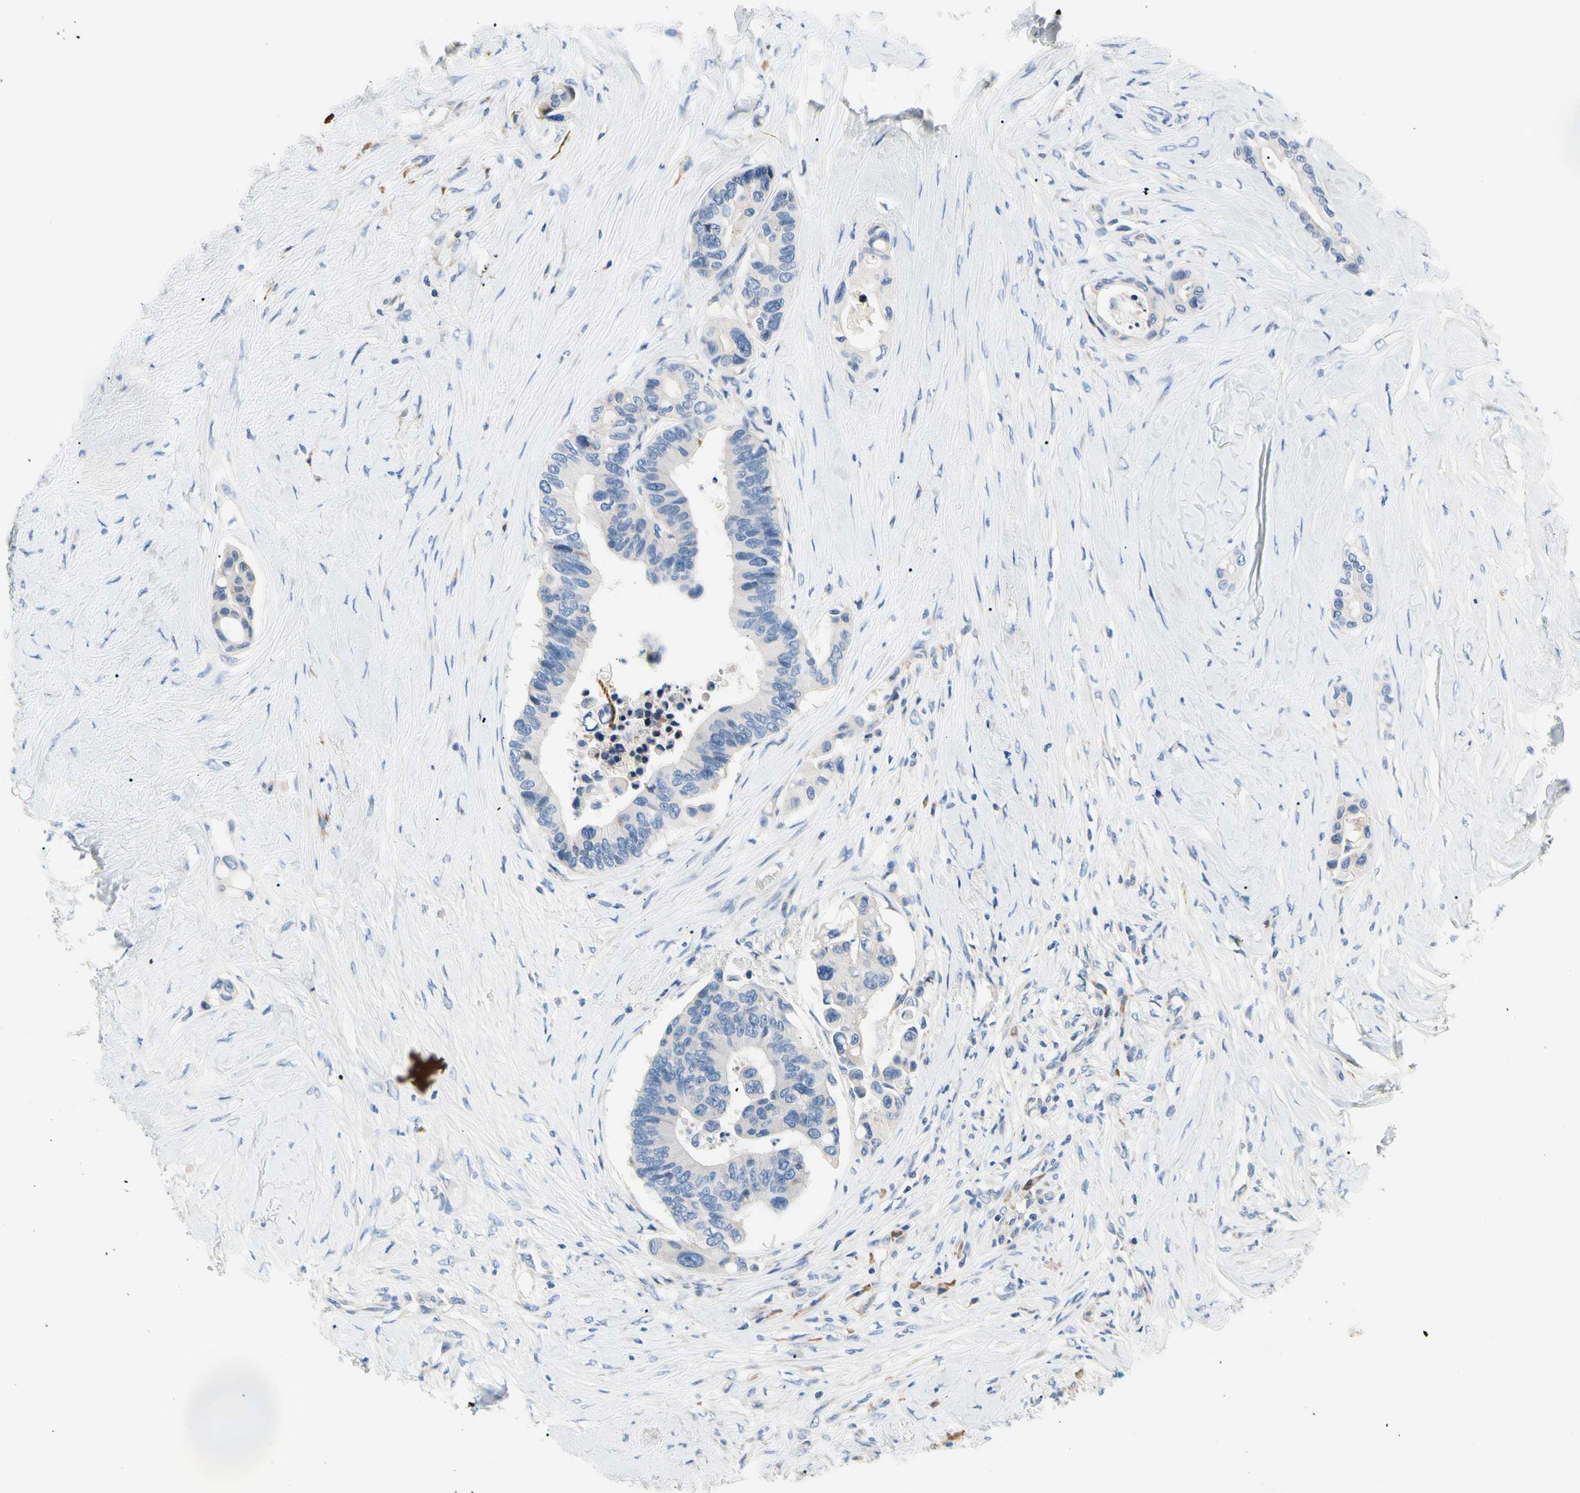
{"staining": {"intensity": "negative", "quantity": "none", "location": "none"}, "tissue": "colorectal cancer", "cell_type": "Tumor cells", "image_type": "cancer", "snomed": [{"axis": "morphology", "description": "Normal tissue, NOS"}, {"axis": "morphology", "description": "Adenocarcinoma, NOS"}, {"axis": "topography", "description": "Colon"}], "caption": "DAB (3,3'-diaminobenzidine) immunohistochemical staining of colorectal cancer (adenocarcinoma) demonstrates no significant positivity in tumor cells.", "gene": "STXBP1", "patient": {"sex": "male", "age": 82}}